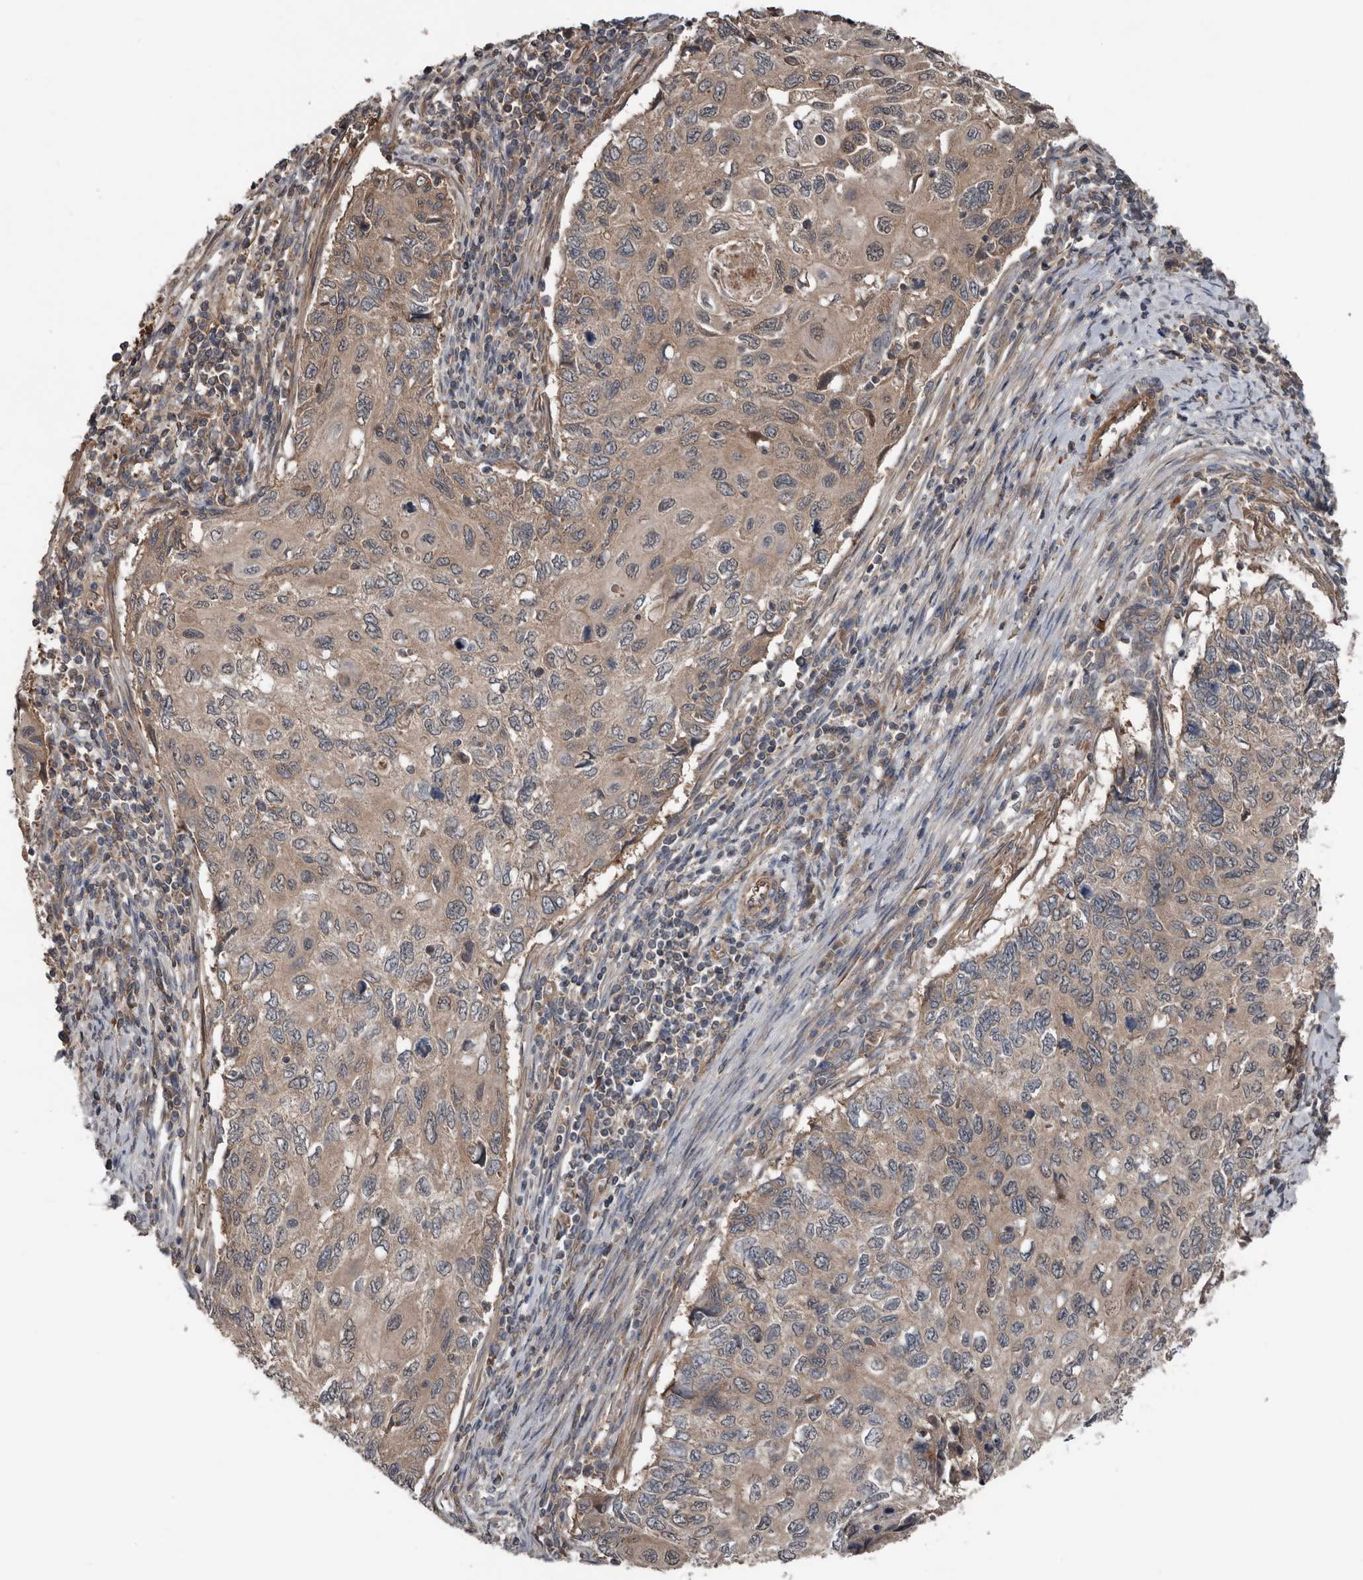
{"staining": {"intensity": "weak", "quantity": ">75%", "location": "cytoplasmic/membranous"}, "tissue": "cervical cancer", "cell_type": "Tumor cells", "image_type": "cancer", "snomed": [{"axis": "morphology", "description": "Squamous cell carcinoma, NOS"}, {"axis": "topography", "description": "Cervix"}], "caption": "Squamous cell carcinoma (cervical) stained for a protein (brown) demonstrates weak cytoplasmic/membranous positive staining in approximately >75% of tumor cells.", "gene": "DNAJB4", "patient": {"sex": "female", "age": 70}}